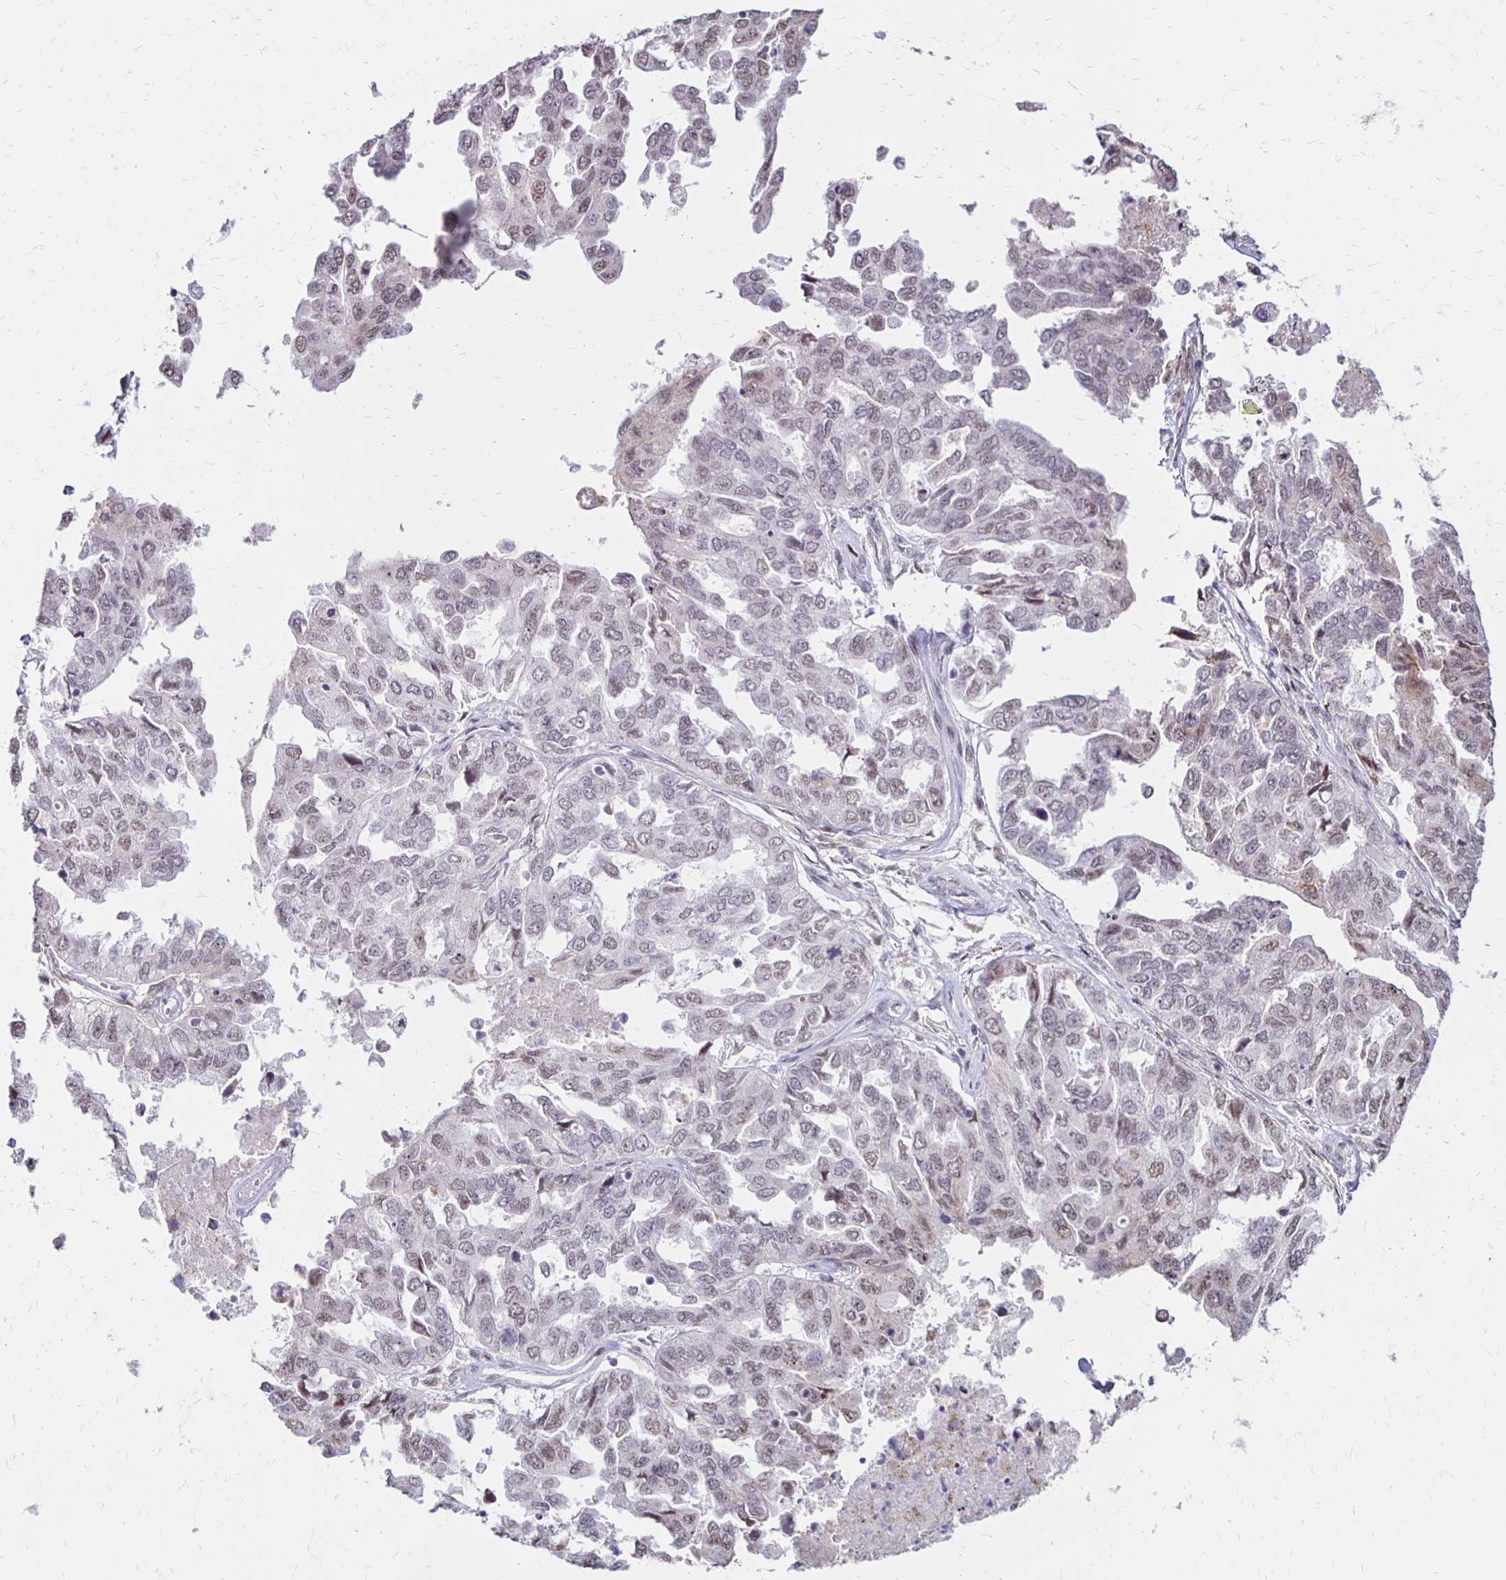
{"staining": {"intensity": "negative", "quantity": "none", "location": "none"}, "tissue": "ovarian cancer", "cell_type": "Tumor cells", "image_type": "cancer", "snomed": [{"axis": "morphology", "description": "Cystadenocarcinoma, serous, NOS"}, {"axis": "topography", "description": "Ovary"}], "caption": "The immunohistochemistry image has no significant expression in tumor cells of ovarian serous cystadenocarcinoma tissue. (DAB (3,3'-diaminobenzidine) IHC visualized using brightfield microscopy, high magnification).", "gene": "DAGLA", "patient": {"sex": "female", "age": 53}}